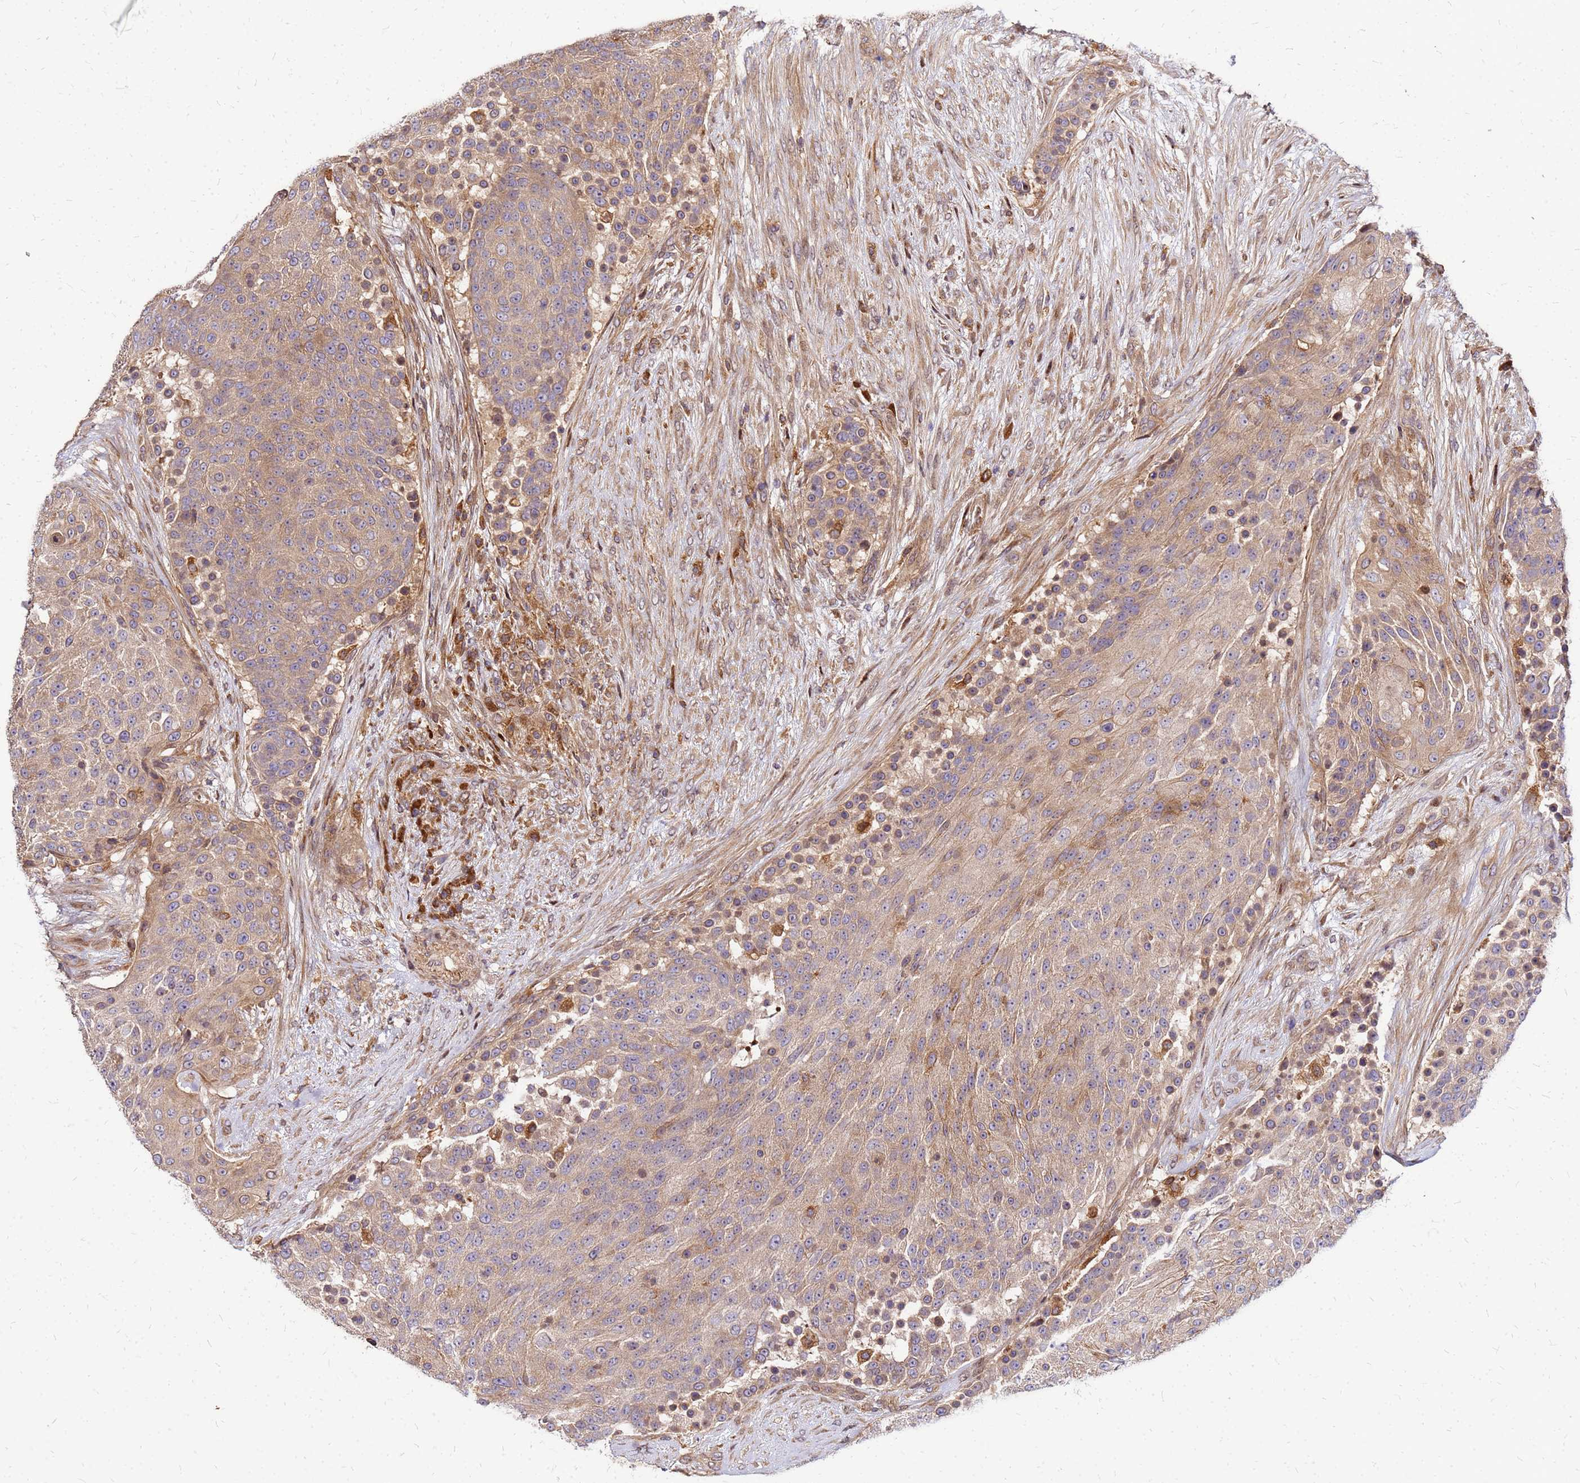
{"staining": {"intensity": "weak", "quantity": ">75%", "location": "cytoplasmic/membranous"}, "tissue": "urothelial cancer", "cell_type": "Tumor cells", "image_type": "cancer", "snomed": [{"axis": "morphology", "description": "Urothelial carcinoma, High grade"}, {"axis": "topography", "description": "Urinary bladder"}], "caption": "Protein staining reveals weak cytoplasmic/membranous positivity in about >75% of tumor cells in urothelial carcinoma (high-grade).", "gene": "CYBC1", "patient": {"sex": "female", "age": 63}}